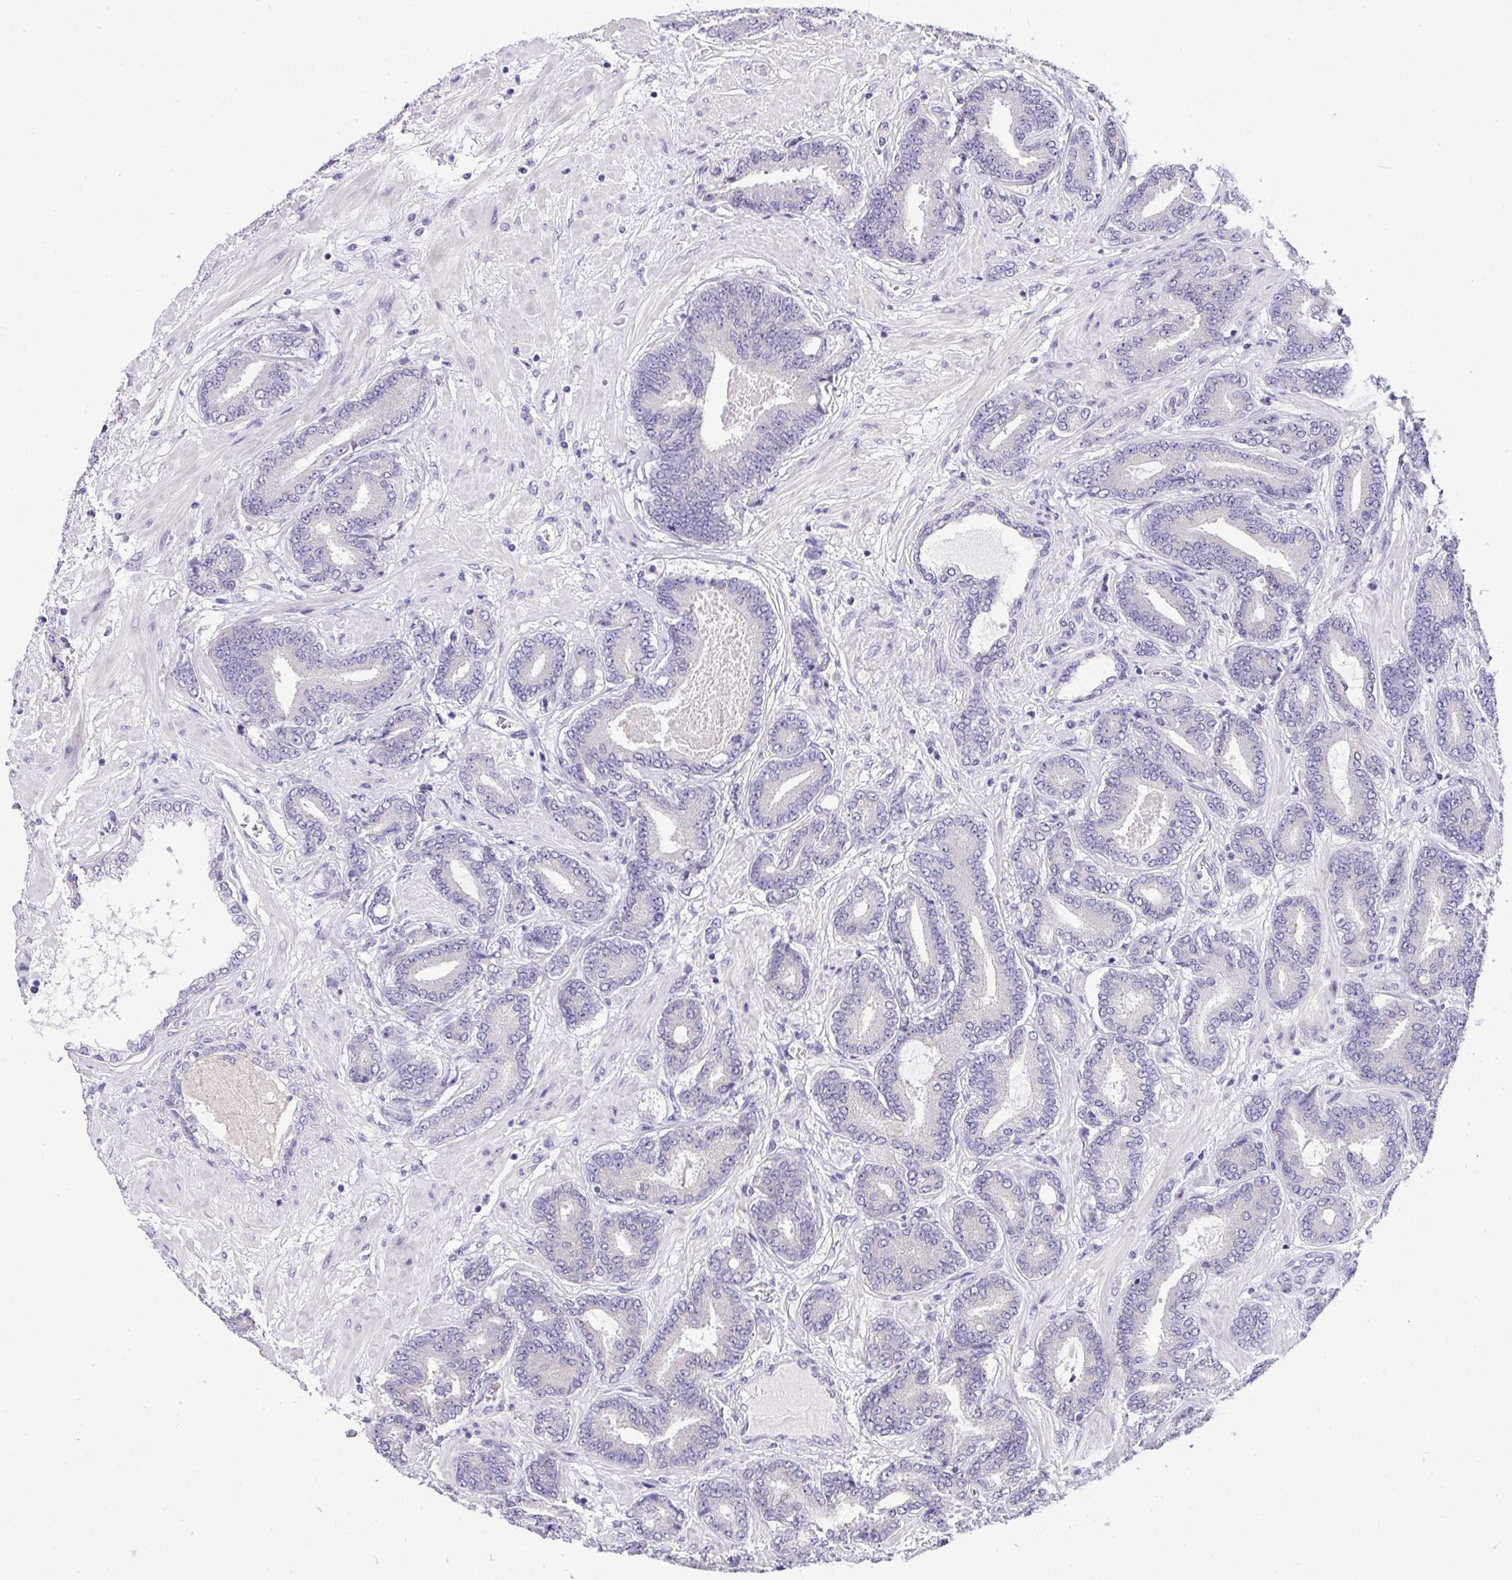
{"staining": {"intensity": "negative", "quantity": "none", "location": "none"}, "tissue": "prostate cancer", "cell_type": "Tumor cells", "image_type": "cancer", "snomed": [{"axis": "morphology", "description": "Adenocarcinoma, High grade"}, {"axis": "topography", "description": "Prostate"}], "caption": "The histopathology image shows no significant positivity in tumor cells of prostate cancer (adenocarcinoma (high-grade)).", "gene": "VGLL3", "patient": {"sex": "male", "age": 62}}